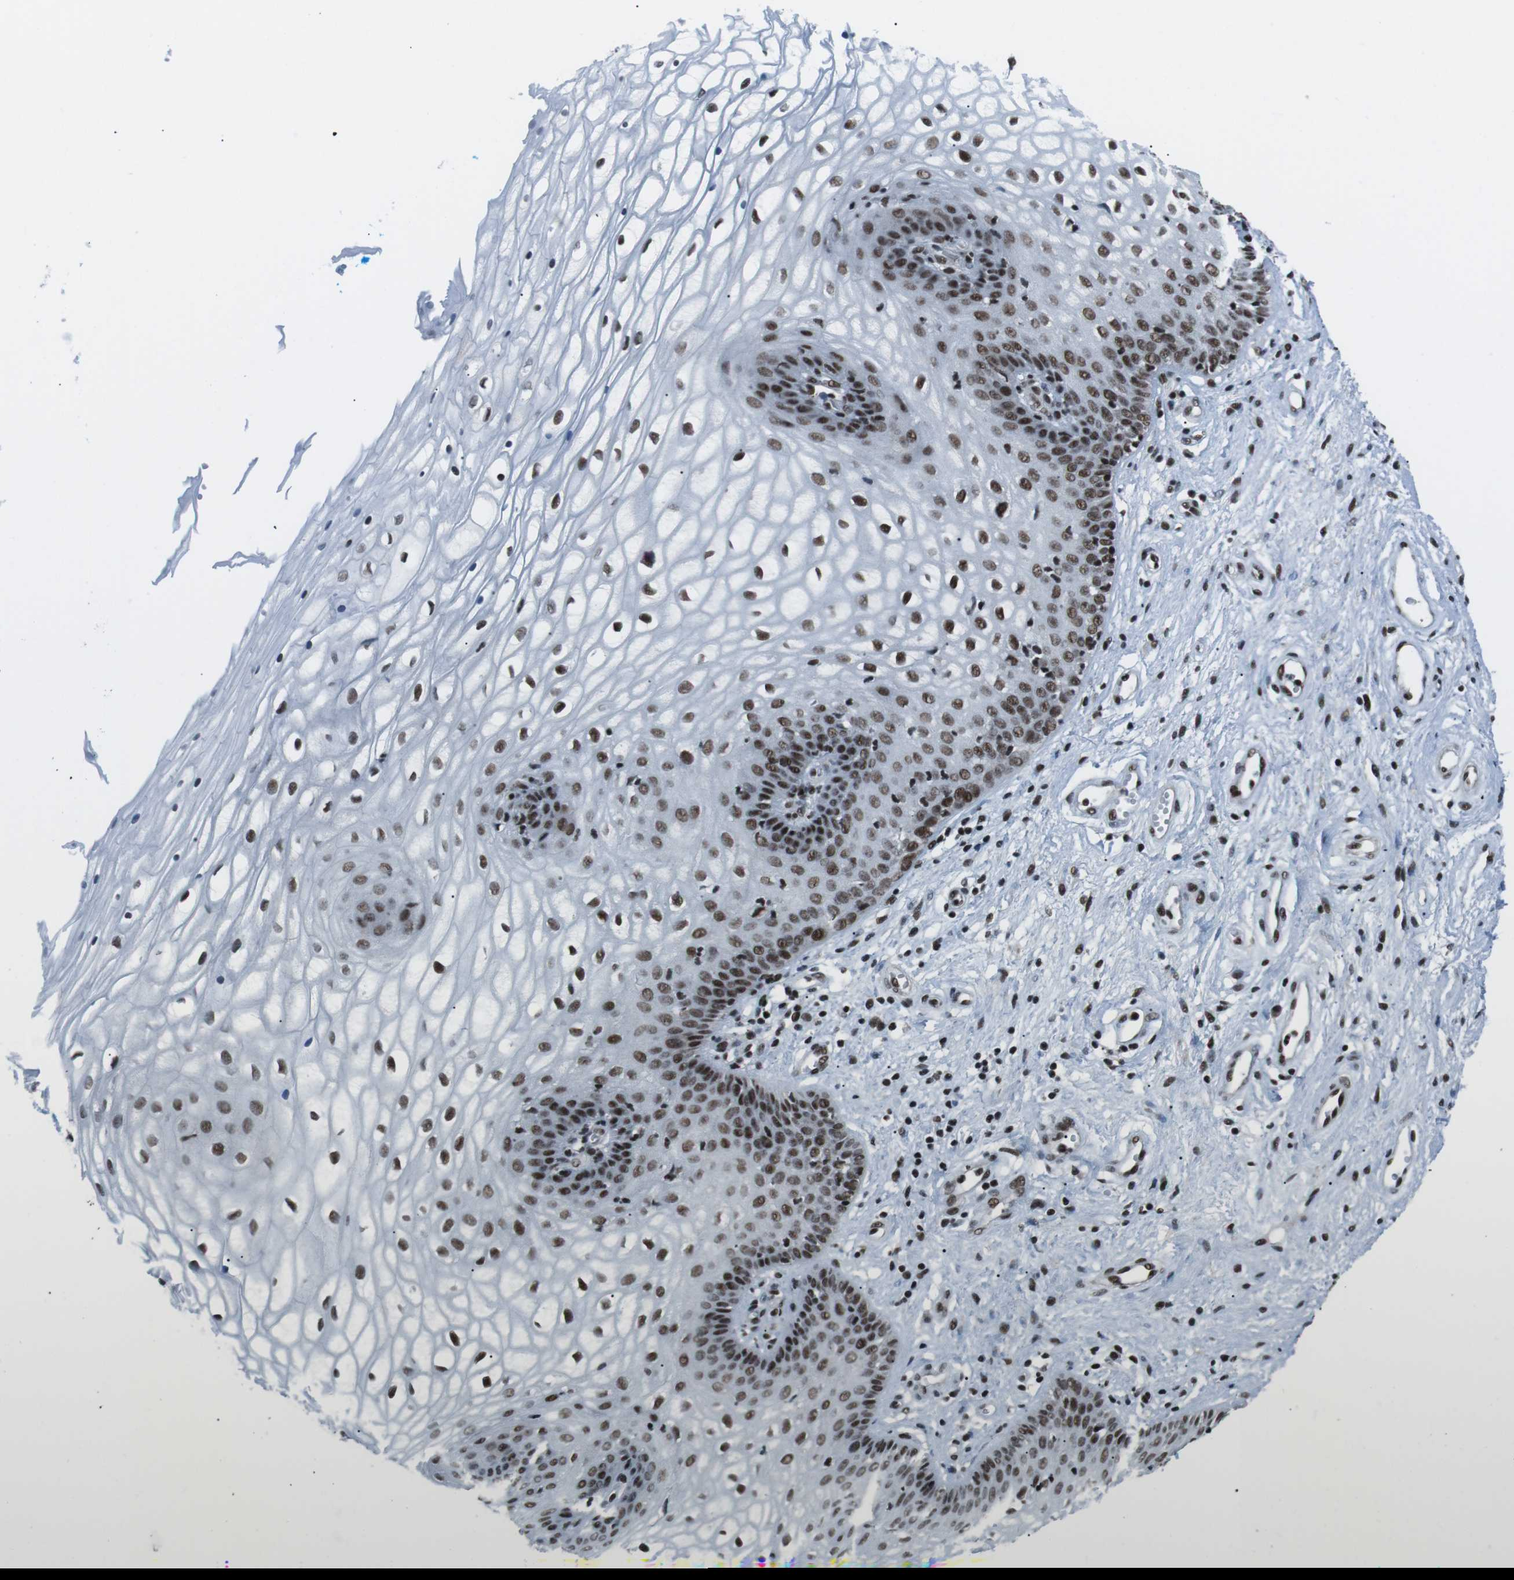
{"staining": {"intensity": "strong", "quantity": ">75%", "location": "nuclear"}, "tissue": "vagina", "cell_type": "Squamous epithelial cells", "image_type": "normal", "snomed": [{"axis": "morphology", "description": "Normal tissue, NOS"}, {"axis": "topography", "description": "Vagina"}], "caption": "IHC staining of normal vagina, which exhibits high levels of strong nuclear expression in about >75% of squamous epithelial cells indicating strong nuclear protein expression. The staining was performed using DAB (brown) for protein detection and nuclei were counterstained in hematoxylin (blue).", "gene": "TAF1", "patient": {"sex": "female", "age": 34}}